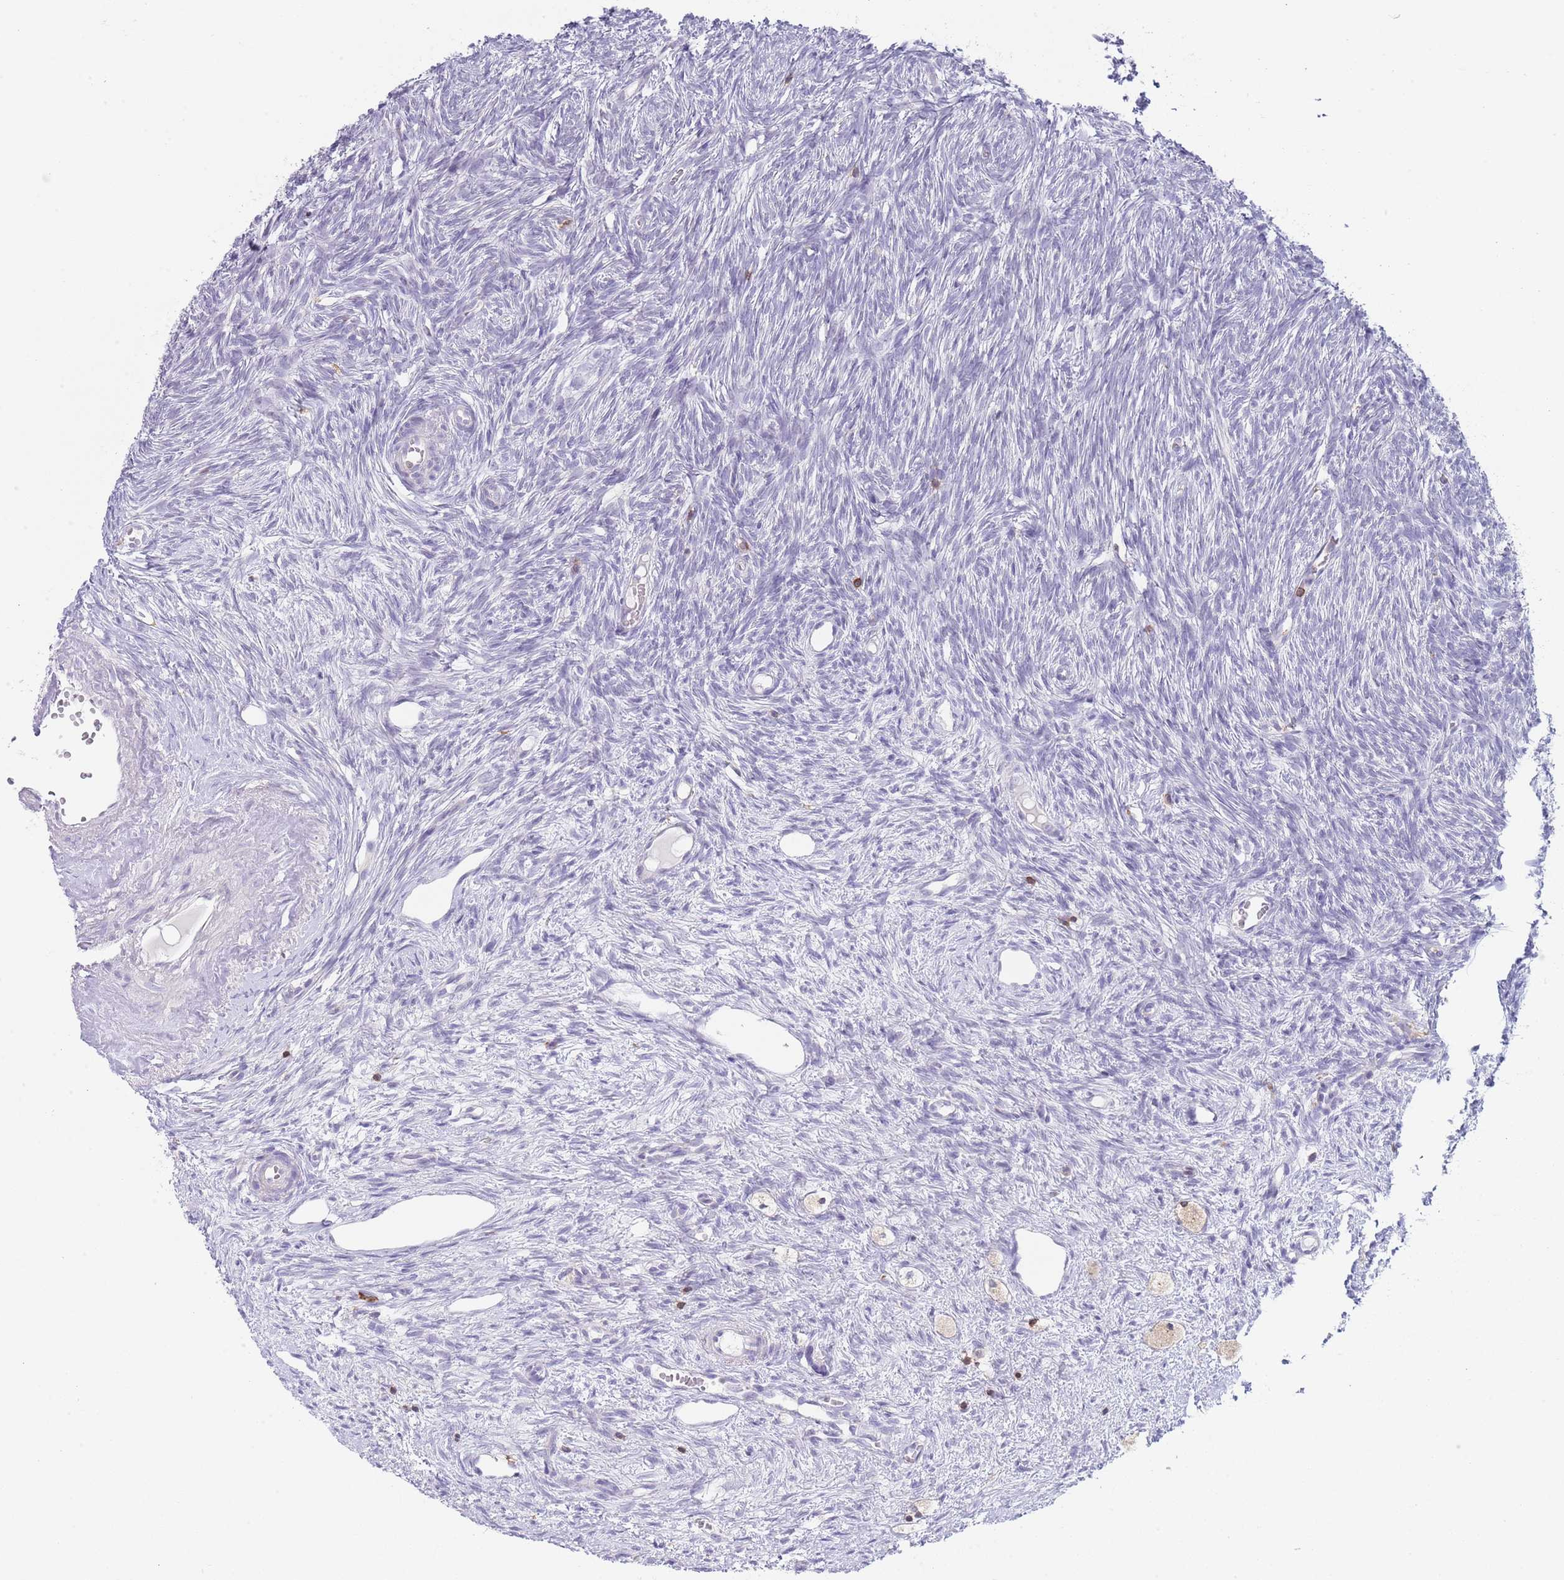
{"staining": {"intensity": "negative", "quantity": "none", "location": "none"}, "tissue": "ovary", "cell_type": "Ovarian stroma cells", "image_type": "normal", "snomed": [{"axis": "morphology", "description": "Normal tissue, NOS"}, {"axis": "topography", "description": "Ovary"}], "caption": "Ovarian stroma cells are negative for protein expression in benign human ovary. (DAB (3,3'-diaminobenzidine) immunohistochemistry visualized using brightfield microscopy, high magnification).", "gene": "LPXN", "patient": {"sex": "female", "age": 51}}